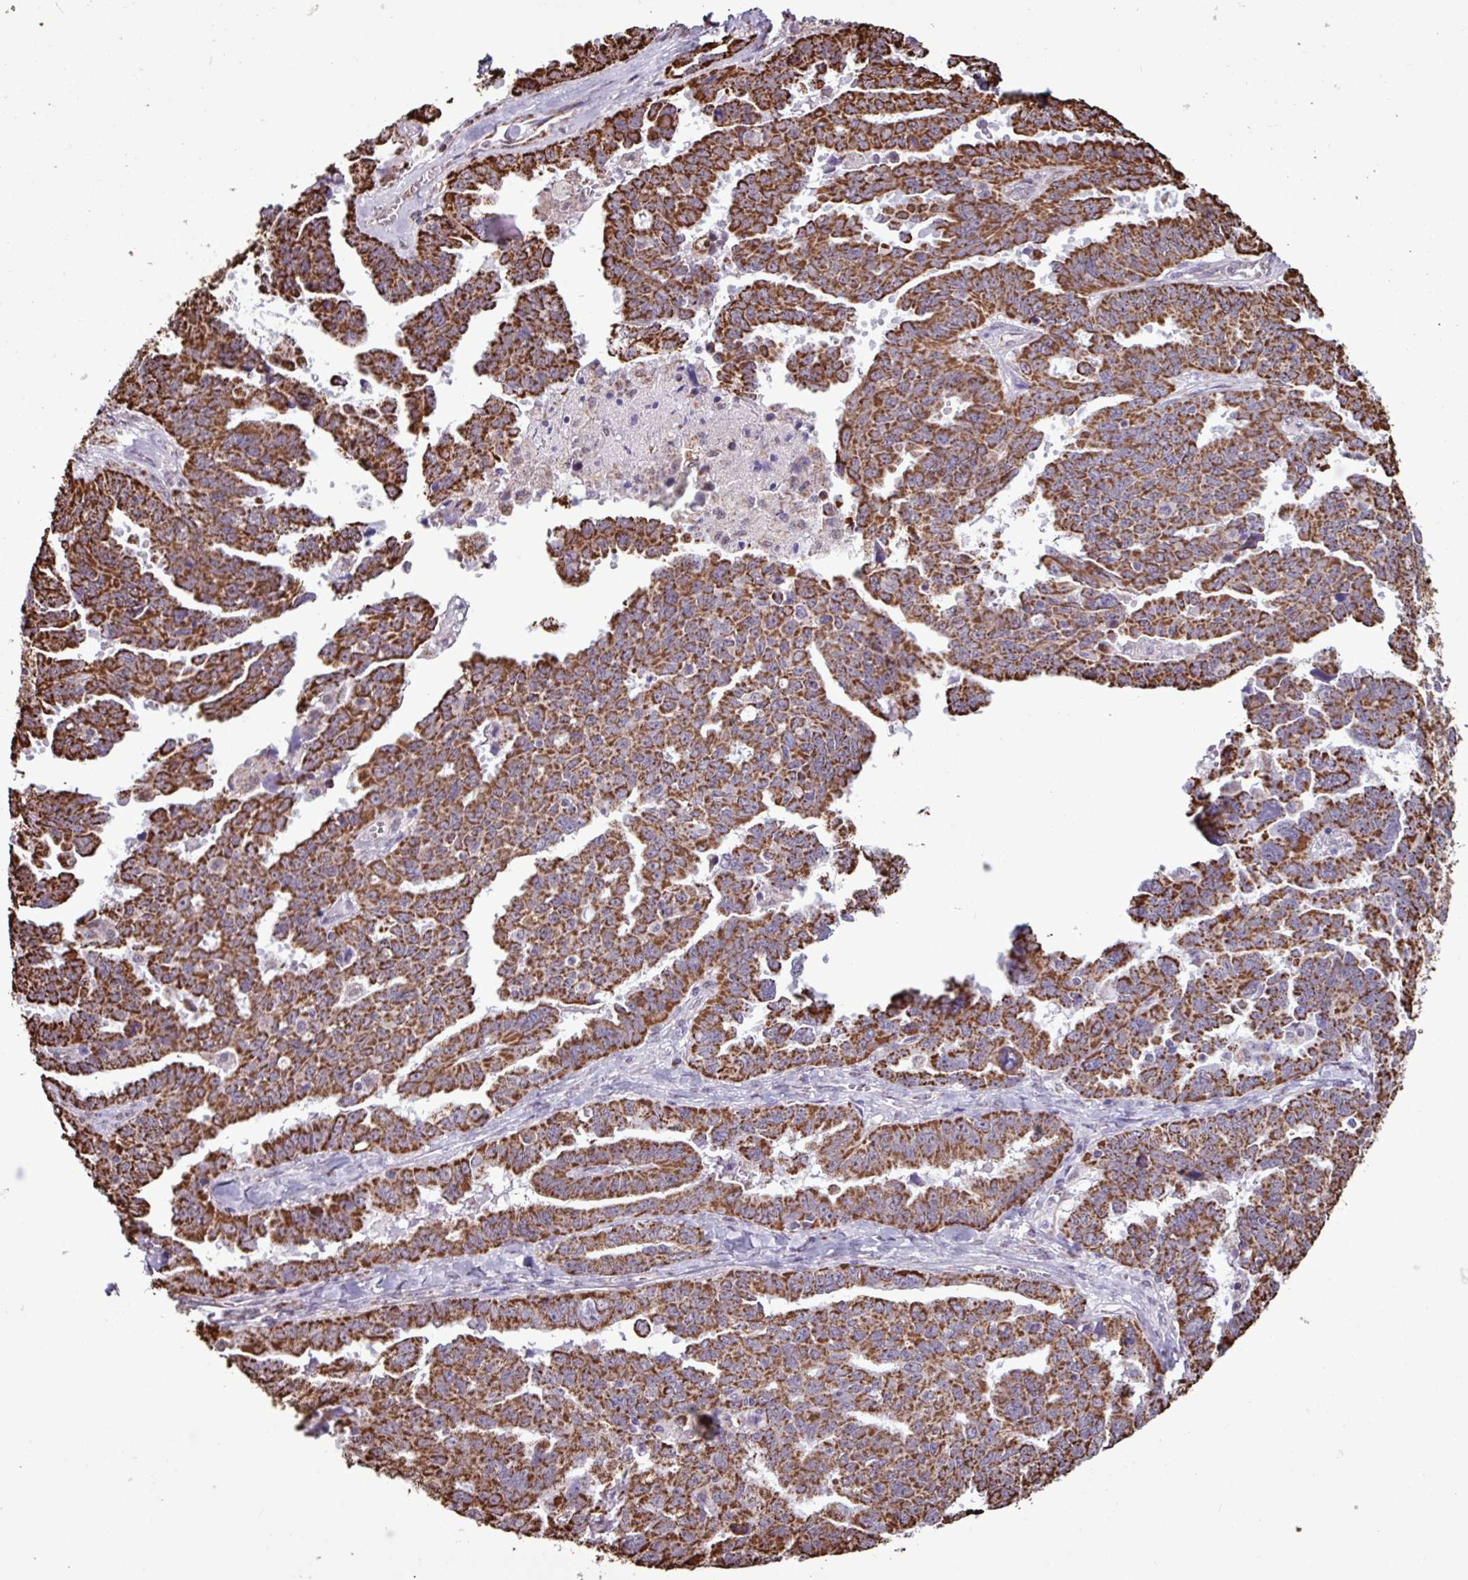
{"staining": {"intensity": "strong", "quantity": ">75%", "location": "cytoplasmic/membranous"}, "tissue": "ovarian cancer", "cell_type": "Tumor cells", "image_type": "cancer", "snomed": [{"axis": "morphology", "description": "Adenocarcinoma, NOS"}, {"axis": "morphology", "description": "Carcinoma, endometroid"}, {"axis": "topography", "description": "Ovary"}], "caption": "Brown immunohistochemical staining in ovarian cancer displays strong cytoplasmic/membranous staining in about >75% of tumor cells.", "gene": "ALG8", "patient": {"sex": "female", "age": 72}}